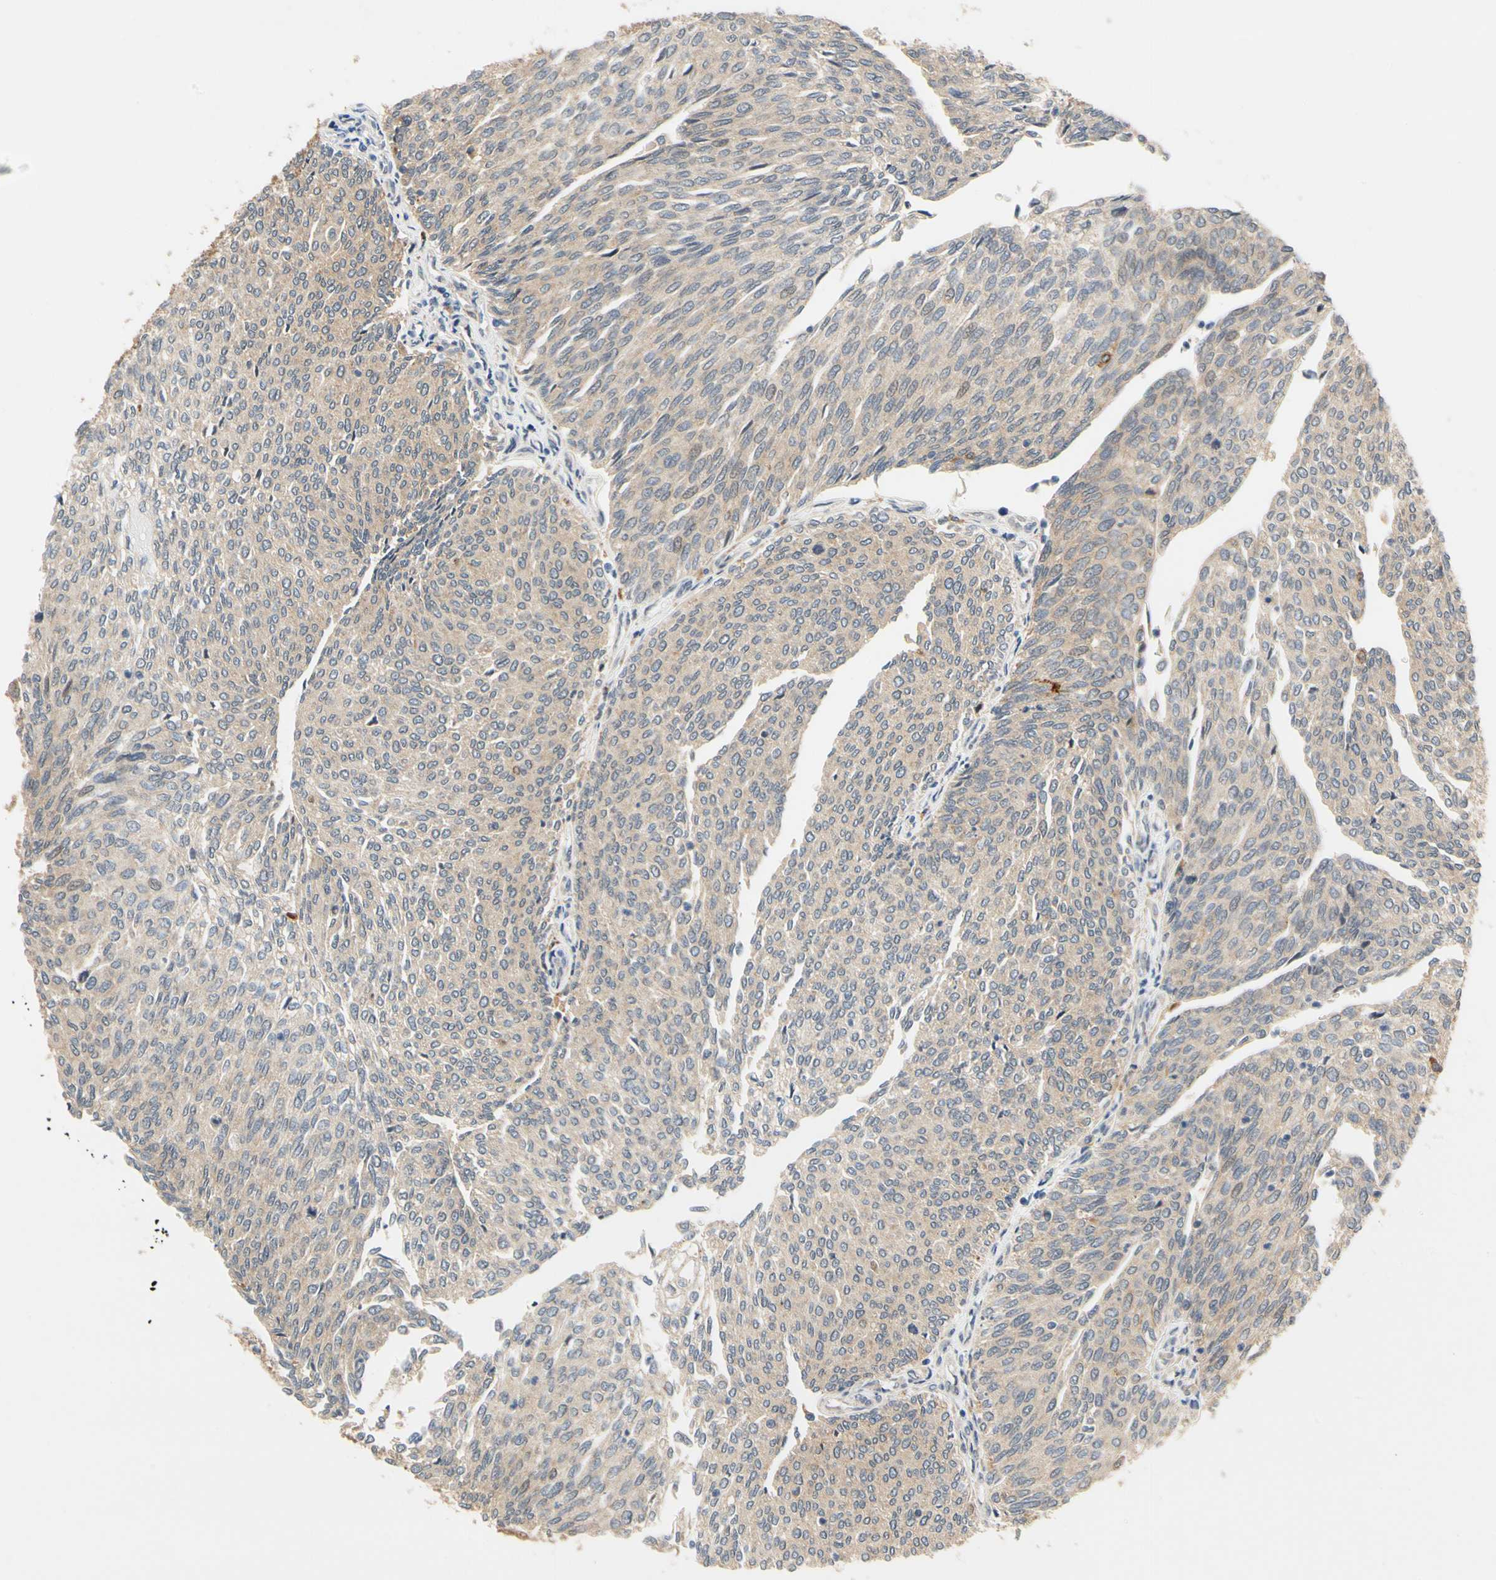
{"staining": {"intensity": "weak", "quantity": "25%-75%", "location": "cytoplasmic/membranous"}, "tissue": "urothelial cancer", "cell_type": "Tumor cells", "image_type": "cancer", "snomed": [{"axis": "morphology", "description": "Urothelial carcinoma, Low grade"}, {"axis": "topography", "description": "Urinary bladder"}], "caption": "A low amount of weak cytoplasmic/membranous staining is seen in about 25%-75% of tumor cells in low-grade urothelial carcinoma tissue. (IHC, brightfield microscopy, high magnification).", "gene": "ANKHD1", "patient": {"sex": "female", "age": 79}}